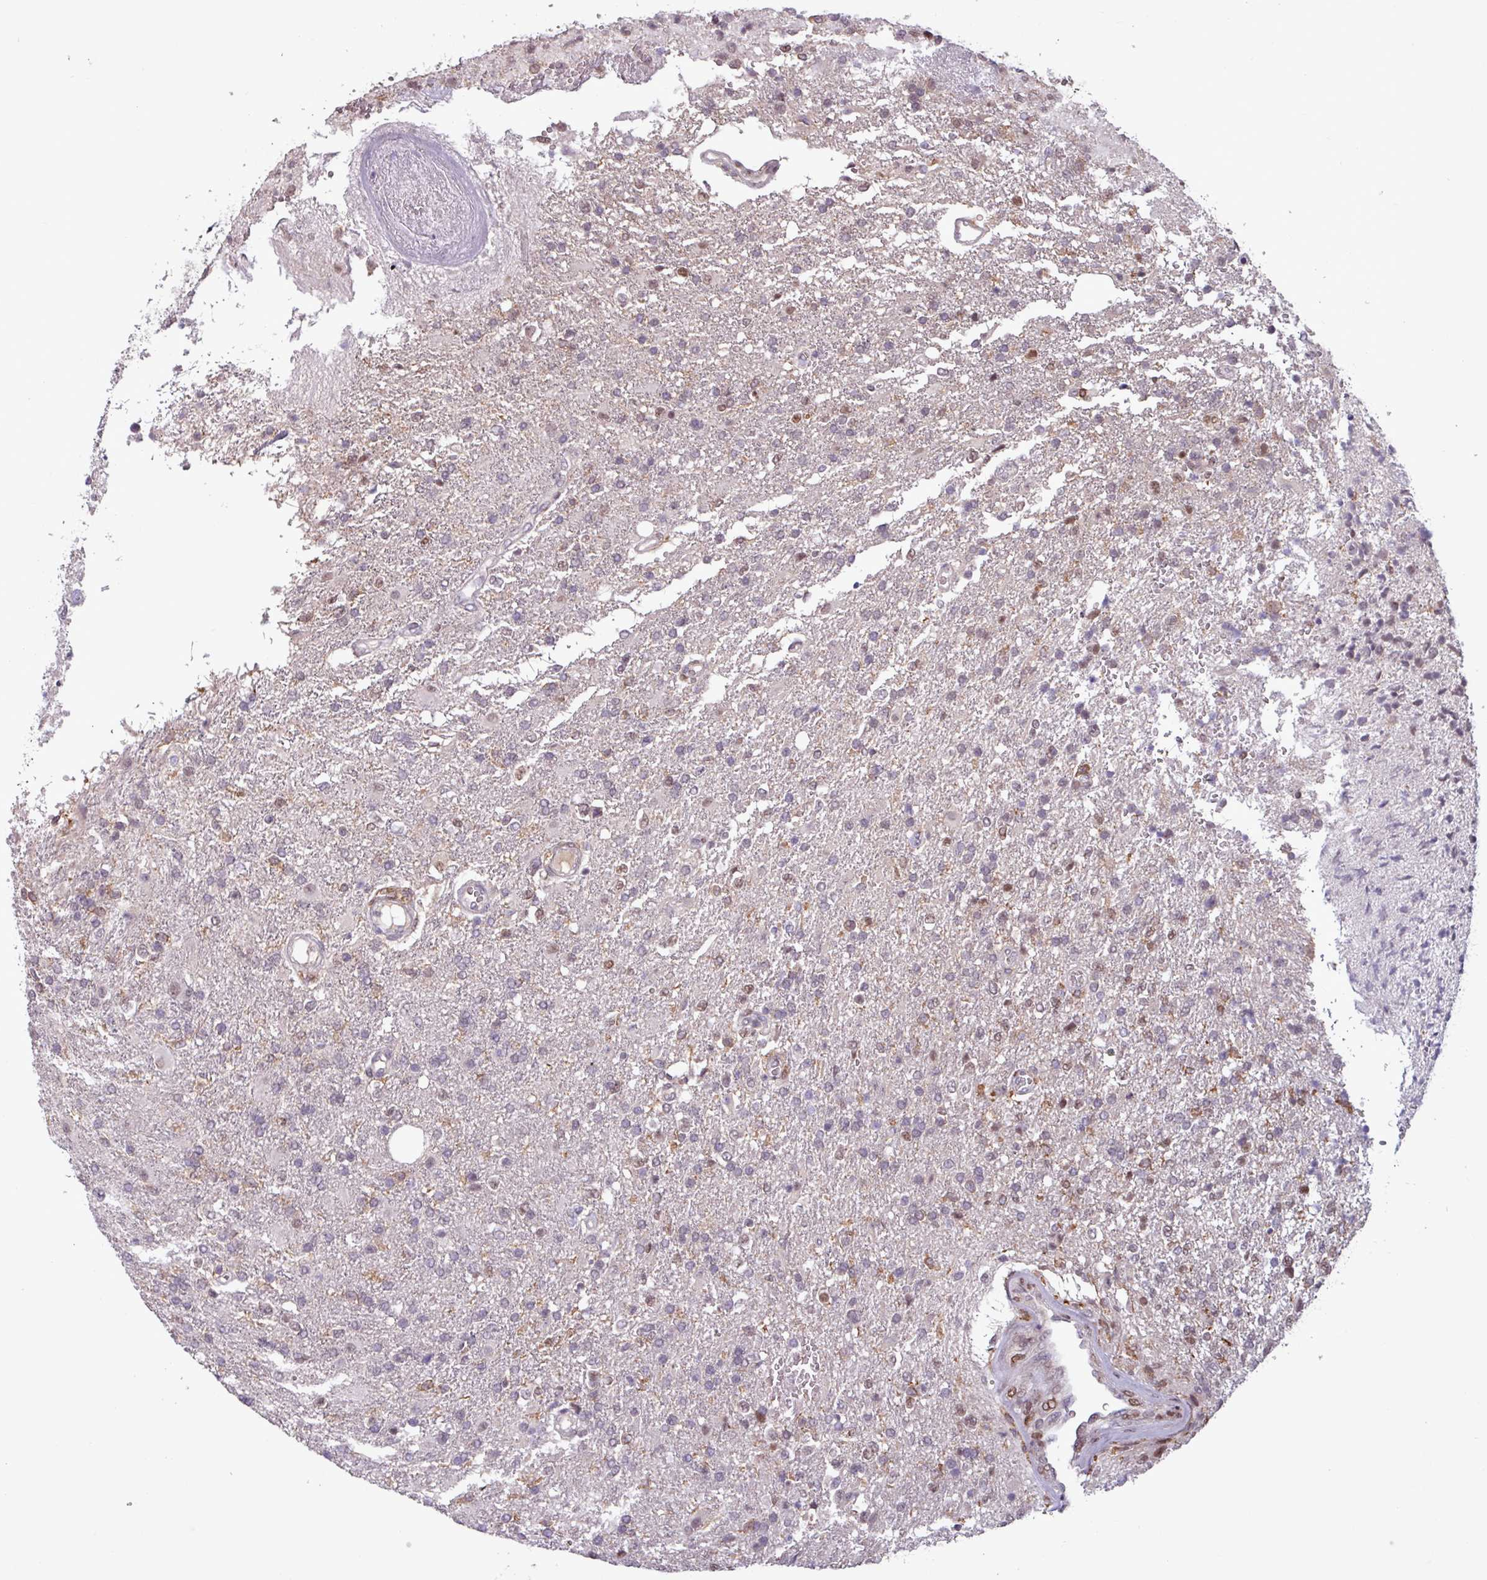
{"staining": {"intensity": "moderate", "quantity": "<25%", "location": "nuclear"}, "tissue": "glioma", "cell_type": "Tumor cells", "image_type": "cancer", "snomed": [{"axis": "morphology", "description": "Glioma, malignant, High grade"}, {"axis": "topography", "description": "Brain"}], "caption": "High-power microscopy captured an immunohistochemistry photomicrograph of high-grade glioma (malignant), revealing moderate nuclear positivity in approximately <25% of tumor cells.", "gene": "PRRX1", "patient": {"sex": "male", "age": 56}}